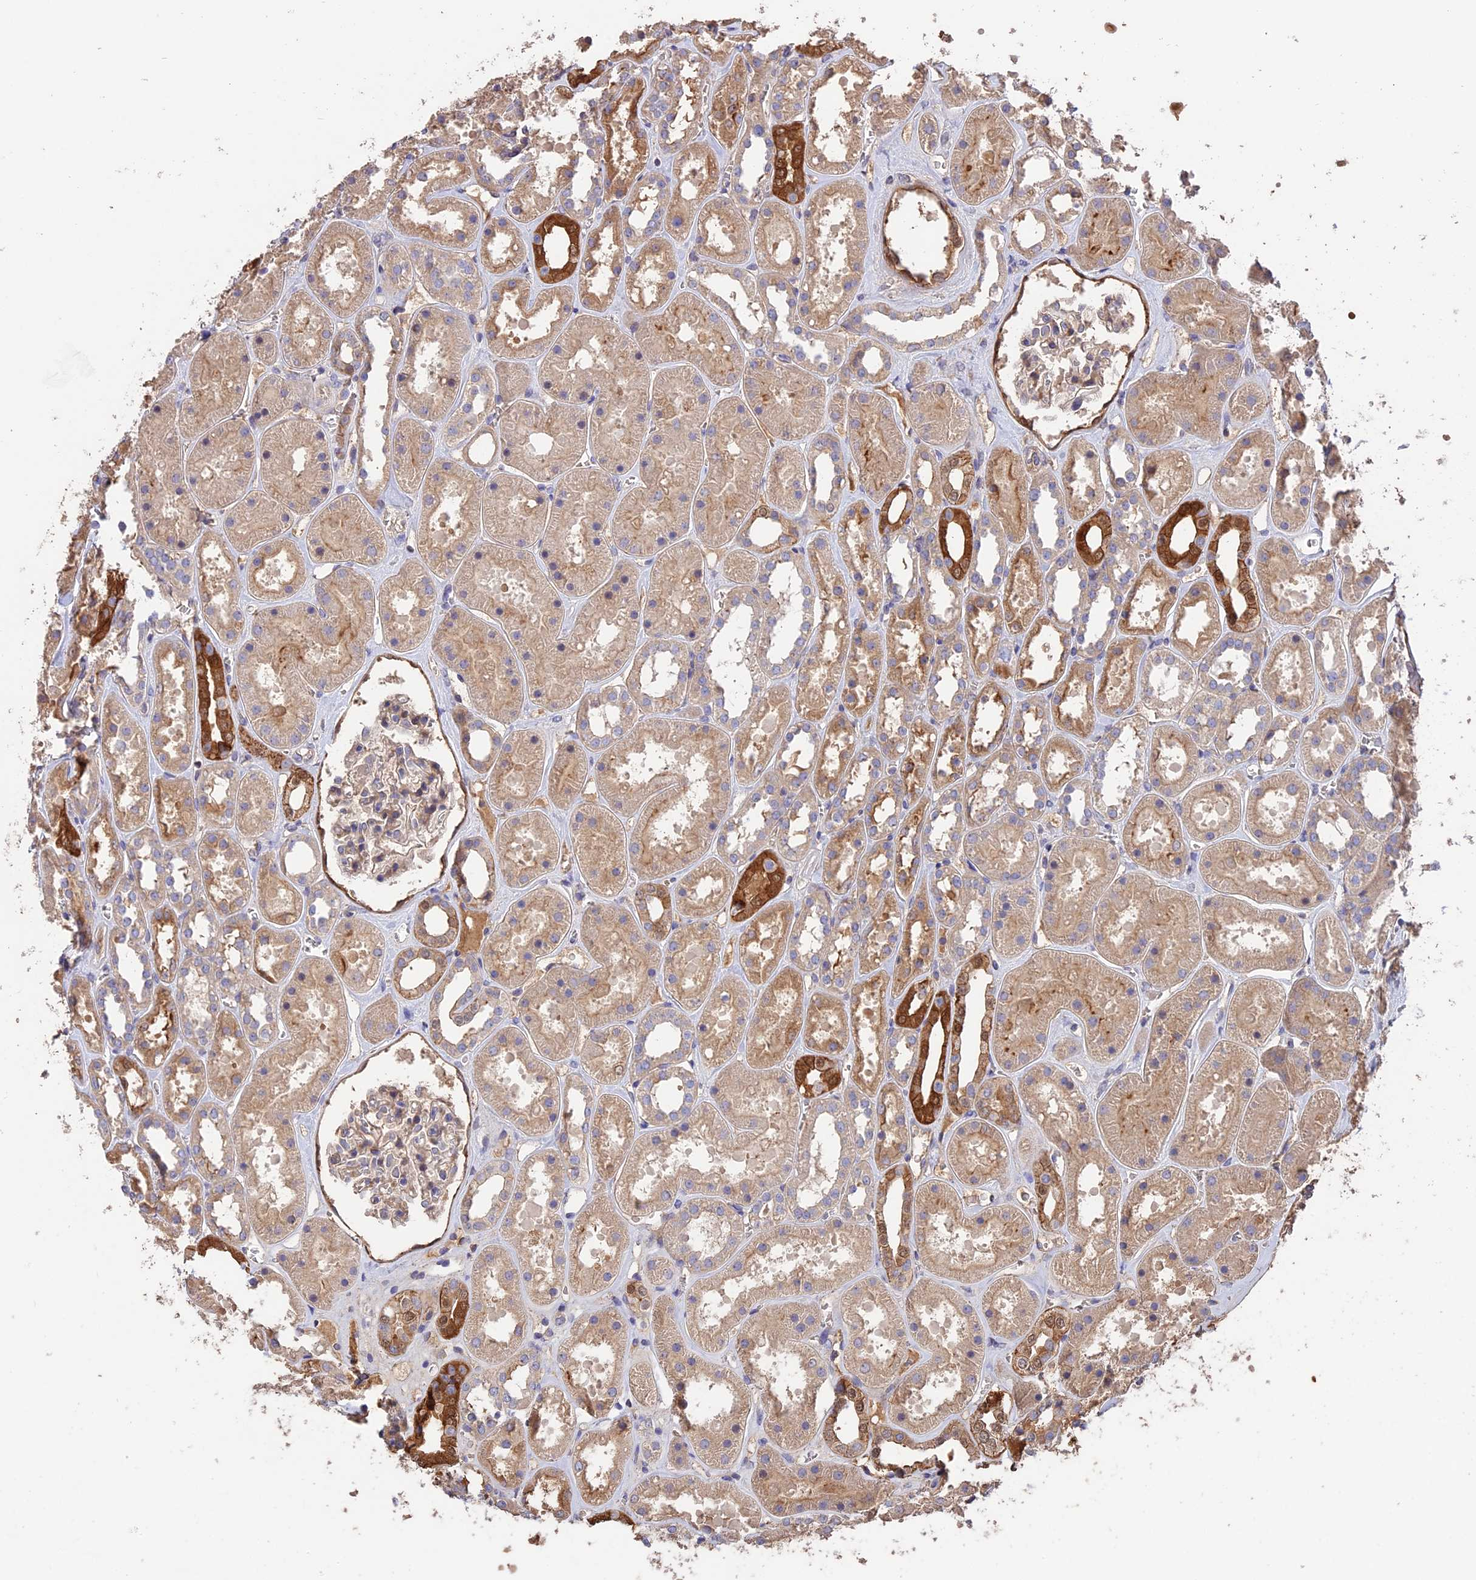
{"staining": {"intensity": "weak", "quantity": "25%-75%", "location": "cytoplasmic/membranous"}, "tissue": "kidney", "cell_type": "Cells in glomeruli", "image_type": "normal", "snomed": [{"axis": "morphology", "description": "Normal tissue, NOS"}, {"axis": "topography", "description": "Kidney"}], "caption": "Cells in glomeruli demonstrate low levels of weak cytoplasmic/membranous expression in about 25%-75% of cells in benign kidney.", "gene": "RASAL1", "patient": {"sex": "female", "age": 41}}